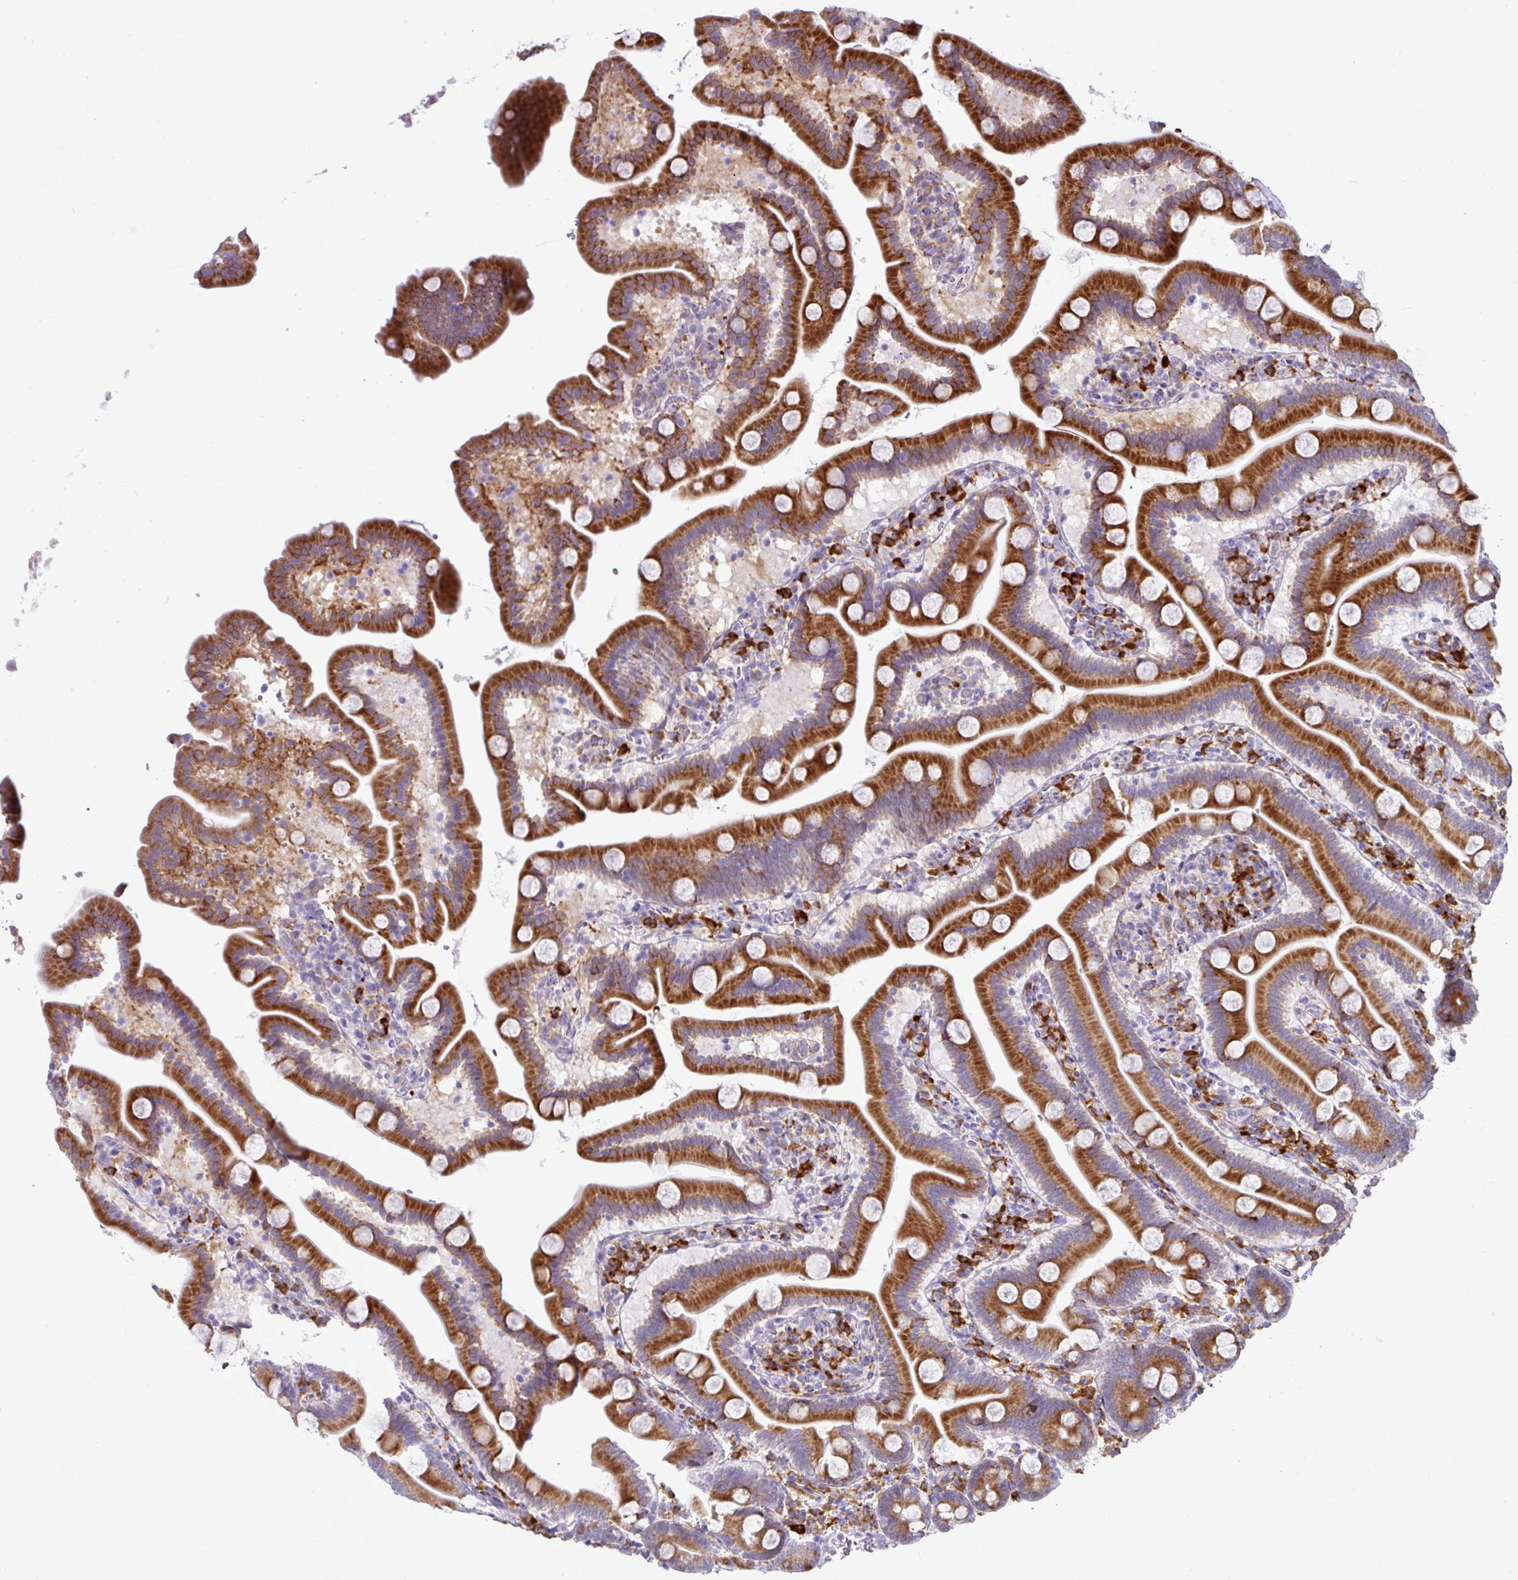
{"staining": {"intensity": "strong", "quantity": ">75%", "location": "cytoplasmic/membranous"}, "tissue": "duodenum", "cell_type": "Glandular cells", "image_type": "normal", "snomed": [{"axis": "morphology", "description": "Normal tissue, NOS"}, {"axis": "topography", "description": "Duodenum"}], "caption": "A micrograph showing strong cytoplasmic/membranous staining in approximately >75% of glandular cells in benign duodenum, as visualized by brown immunohistochemical staining.", "gene": "RGS21", "patient": {"sex": "male", "age": 55}}